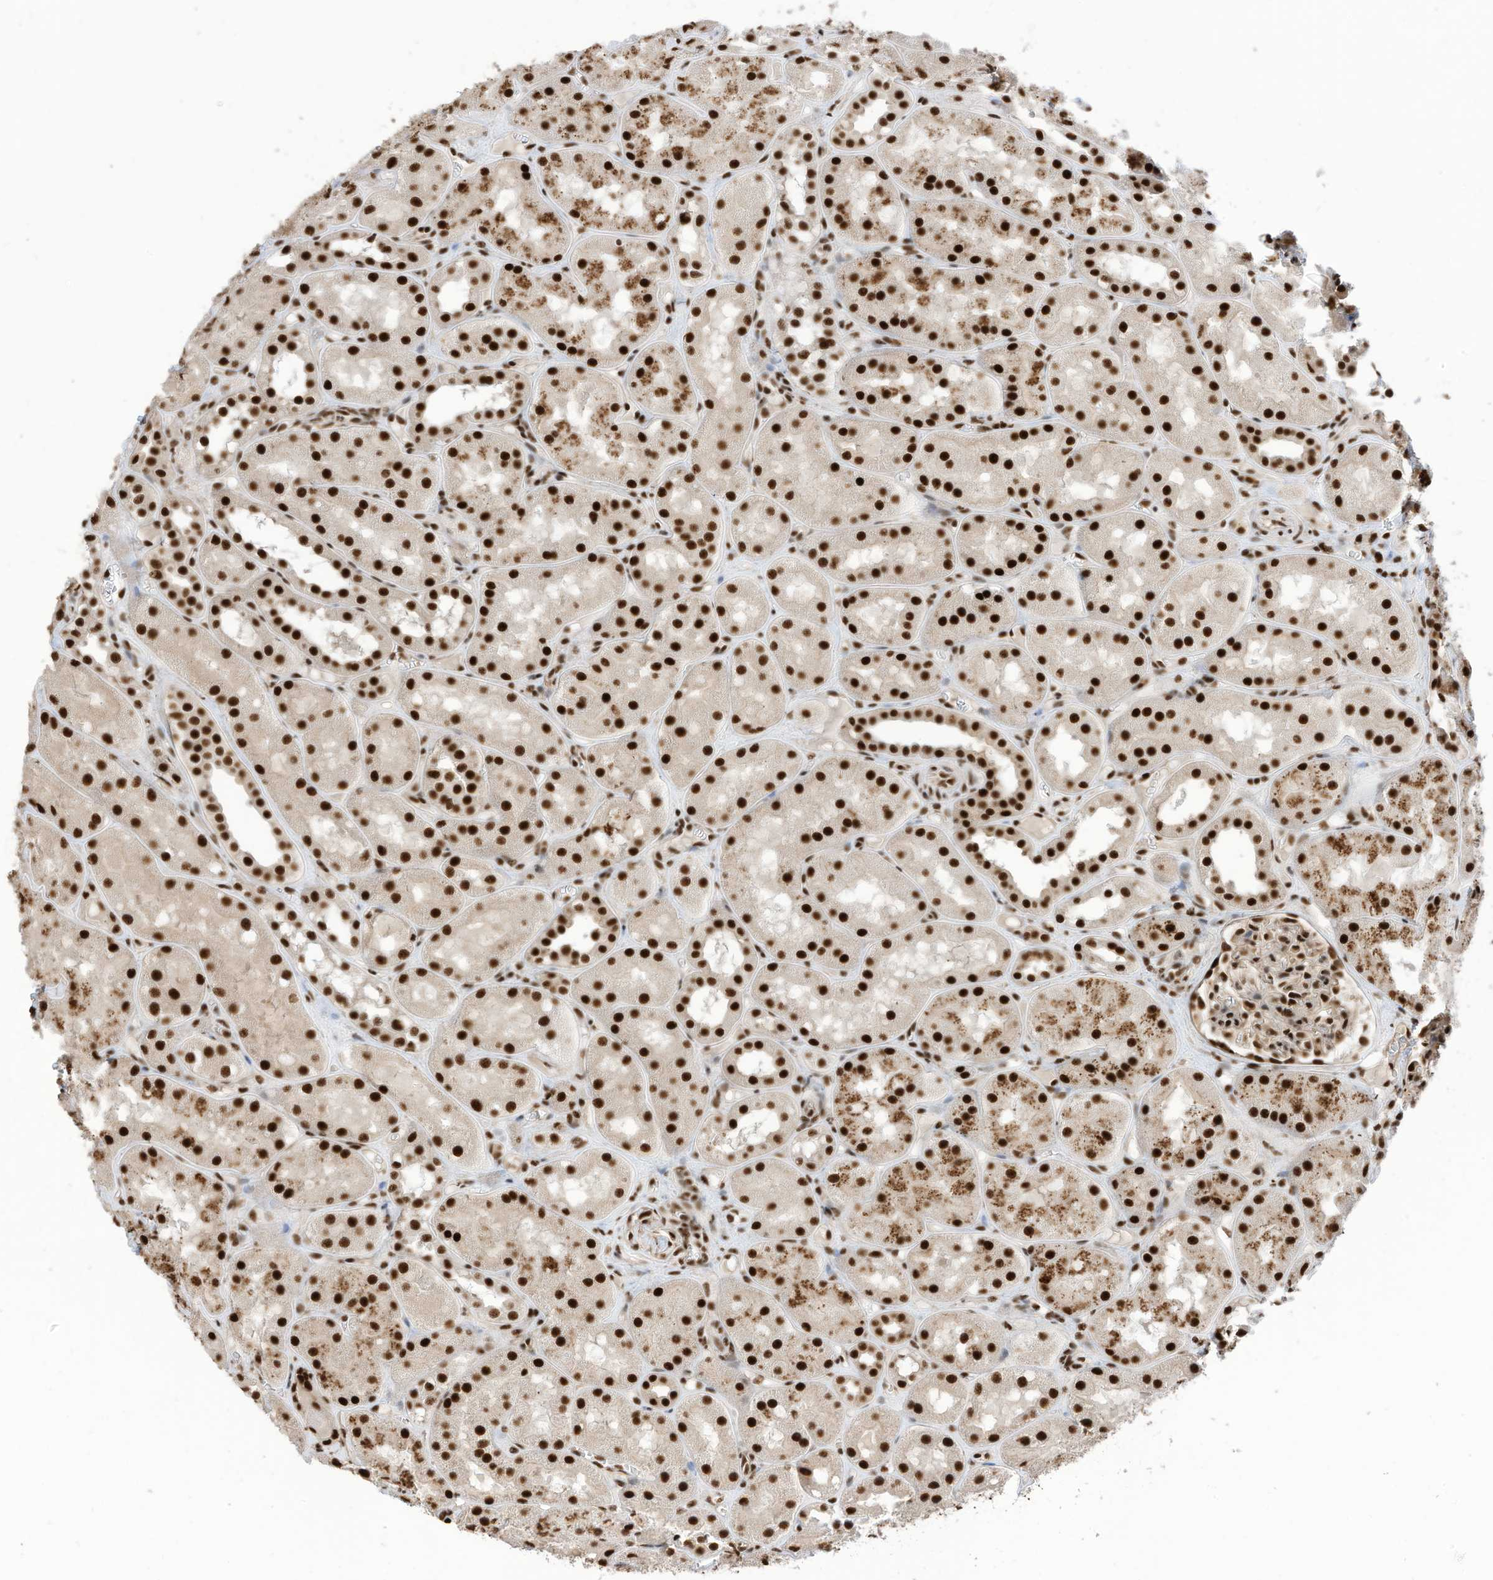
{"staining": {"intensity": "strong", "quantity": ">75%", "location": "nuclear"}, "tissue": "kidney", "cell_type": "Cells in glomeruli", "image_type": "normal", "snomed": [{"axis": "morphology", "description": "Normal tissue, NOS"}, {"axis": "topography", "description": "Kidney"}], "caption": "Immunohistochemistry of normal kidney displays high levels of strong nuclear staining in approximately >75% of cells in glomeruli.", "gene": "SF3A3", "patient": {"sex": "male", "age": 16}}